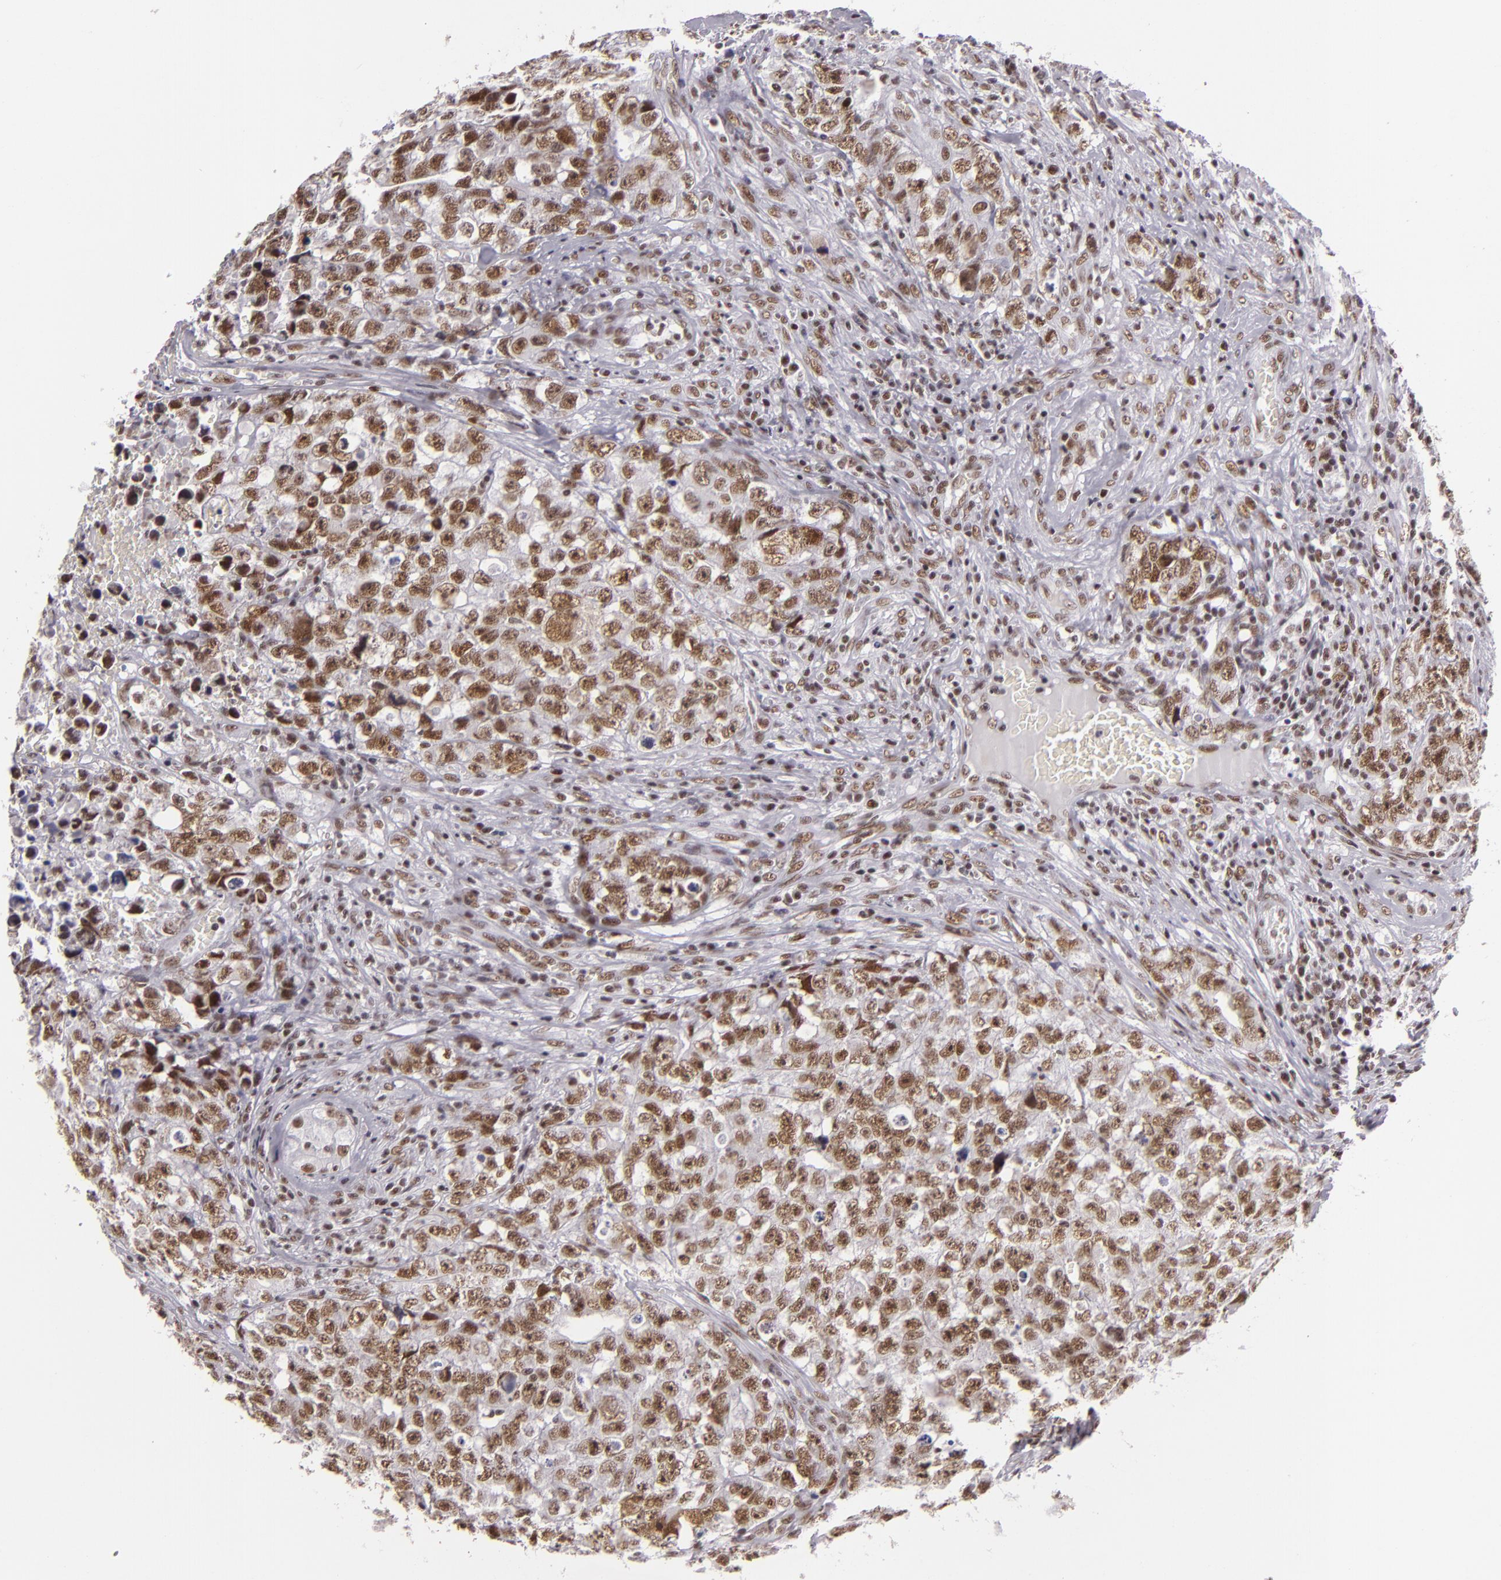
{"staining": {"intensity": "moderate", "quantity": ">75%", "location": "nuclear"}, "tissue": "testis cancer", "cell_type": "Tumor cells", "image_type": "cancer", "snomed": [{"axis": "morphology", "description": "Carcinoma, Embryonal, NOS"}, {"axis": "topography", "description": "Testis"}], "caption": "Human embryonal carcinoma (testis) stained for a protein (brown) reveals moderate nuclear positive staining in about >75% of tumor cells.", "gene": "BRD8", "patient": {"sex": "male", "age": 31}}